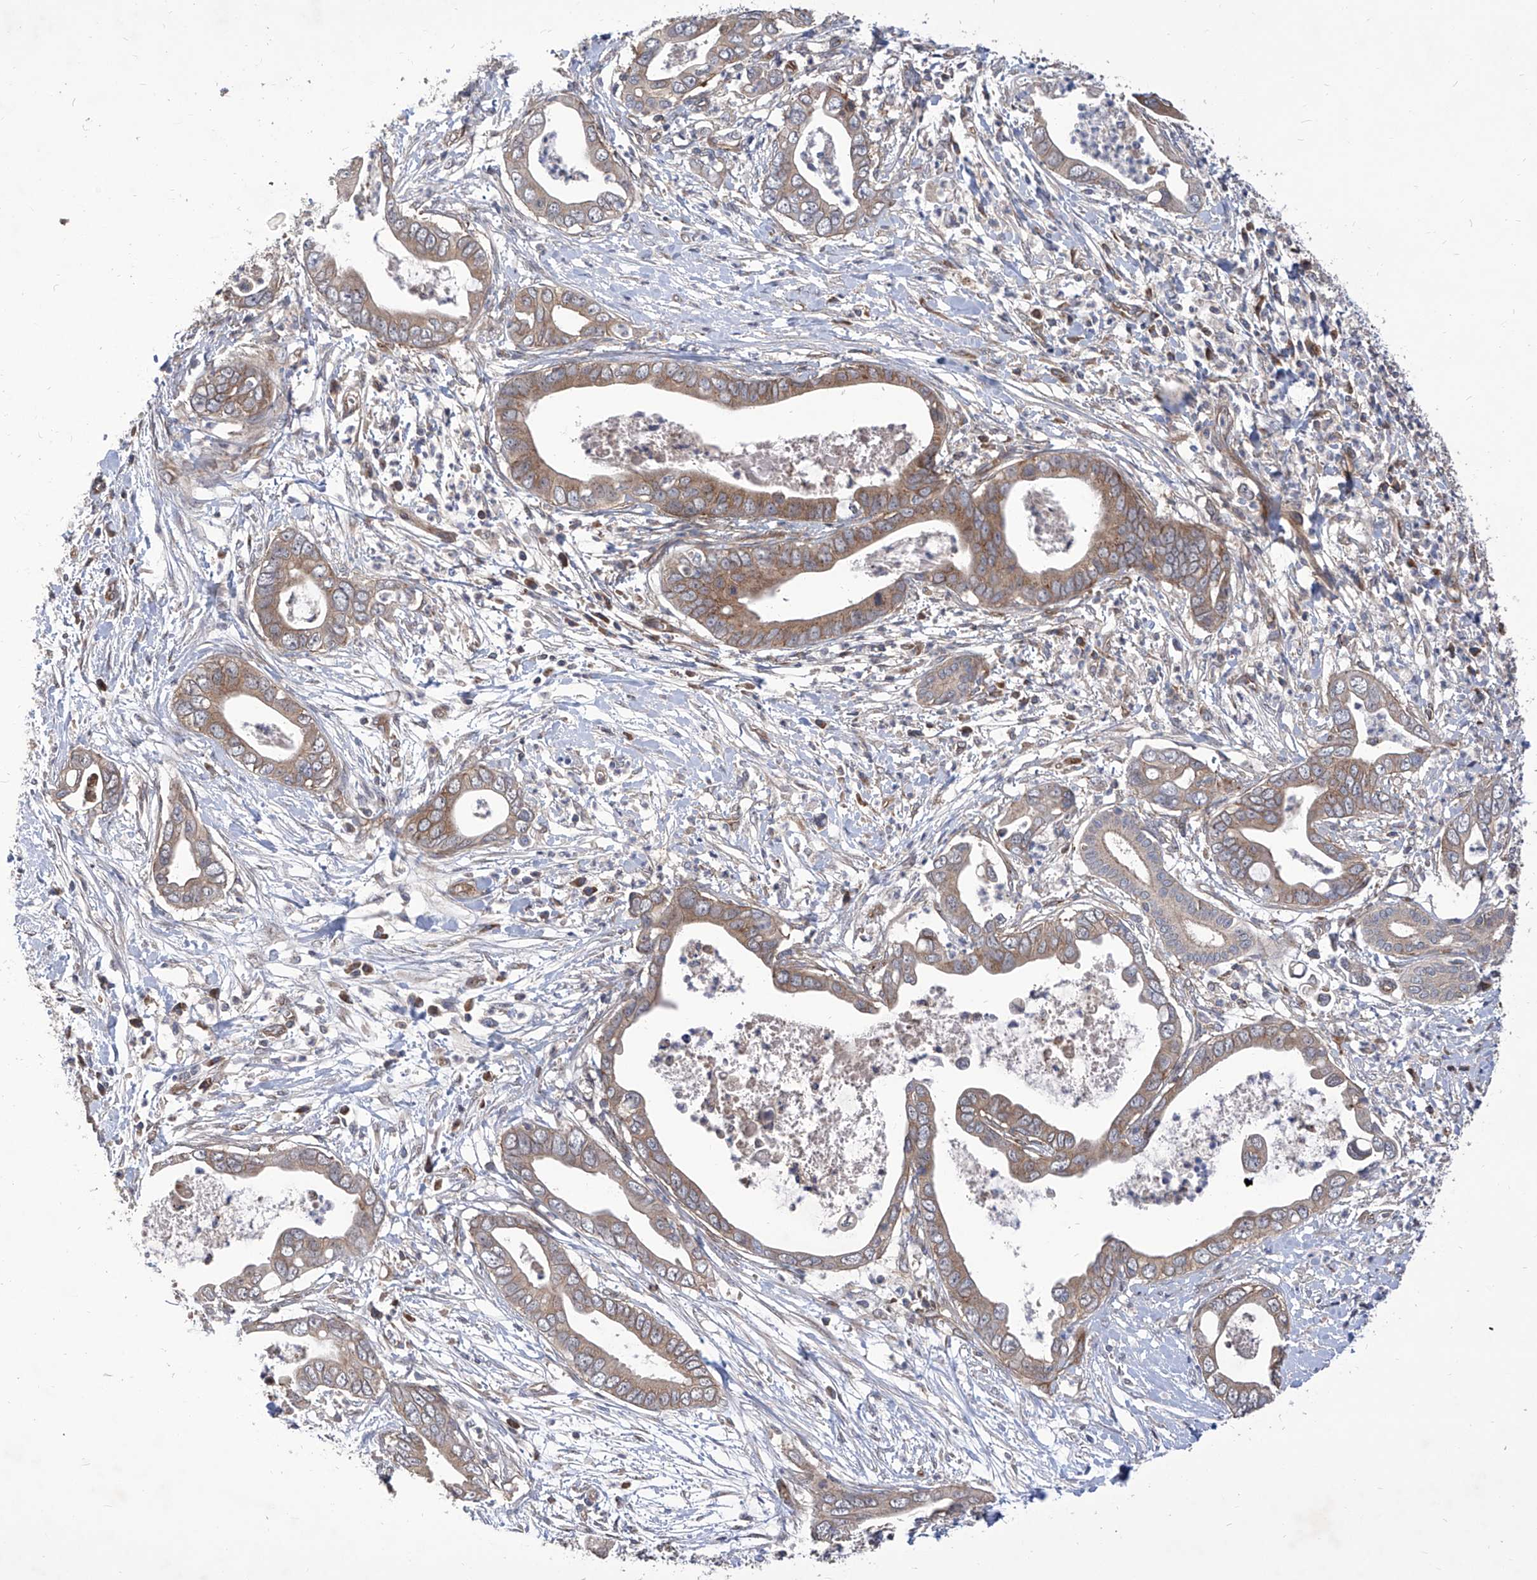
{"staining": {"intensity": "moderate", "quantity": ">75%", "location": "cytoplasmic/membranous"}, "tissue": "pancreatic cancer", "cell_type": "Tumor cells", "image_type": "cancer", "snomed": [{"axis": "morphology", "description": "Adenocarcinoma, NOS"}, {"axis": "topography", "description": "Pancreas"}], "caption": "A medium amount of moderate cytoplasmic/membranous positivity is seen in about >75% of tumor cells in pancreatic cancer tissue. Immunohistochemistry (ihc) stains the protein of interest in brown and the nuclei are stained blue.", "gene": "TJAP1", "patient": {"sex": "male", "age": 75}}